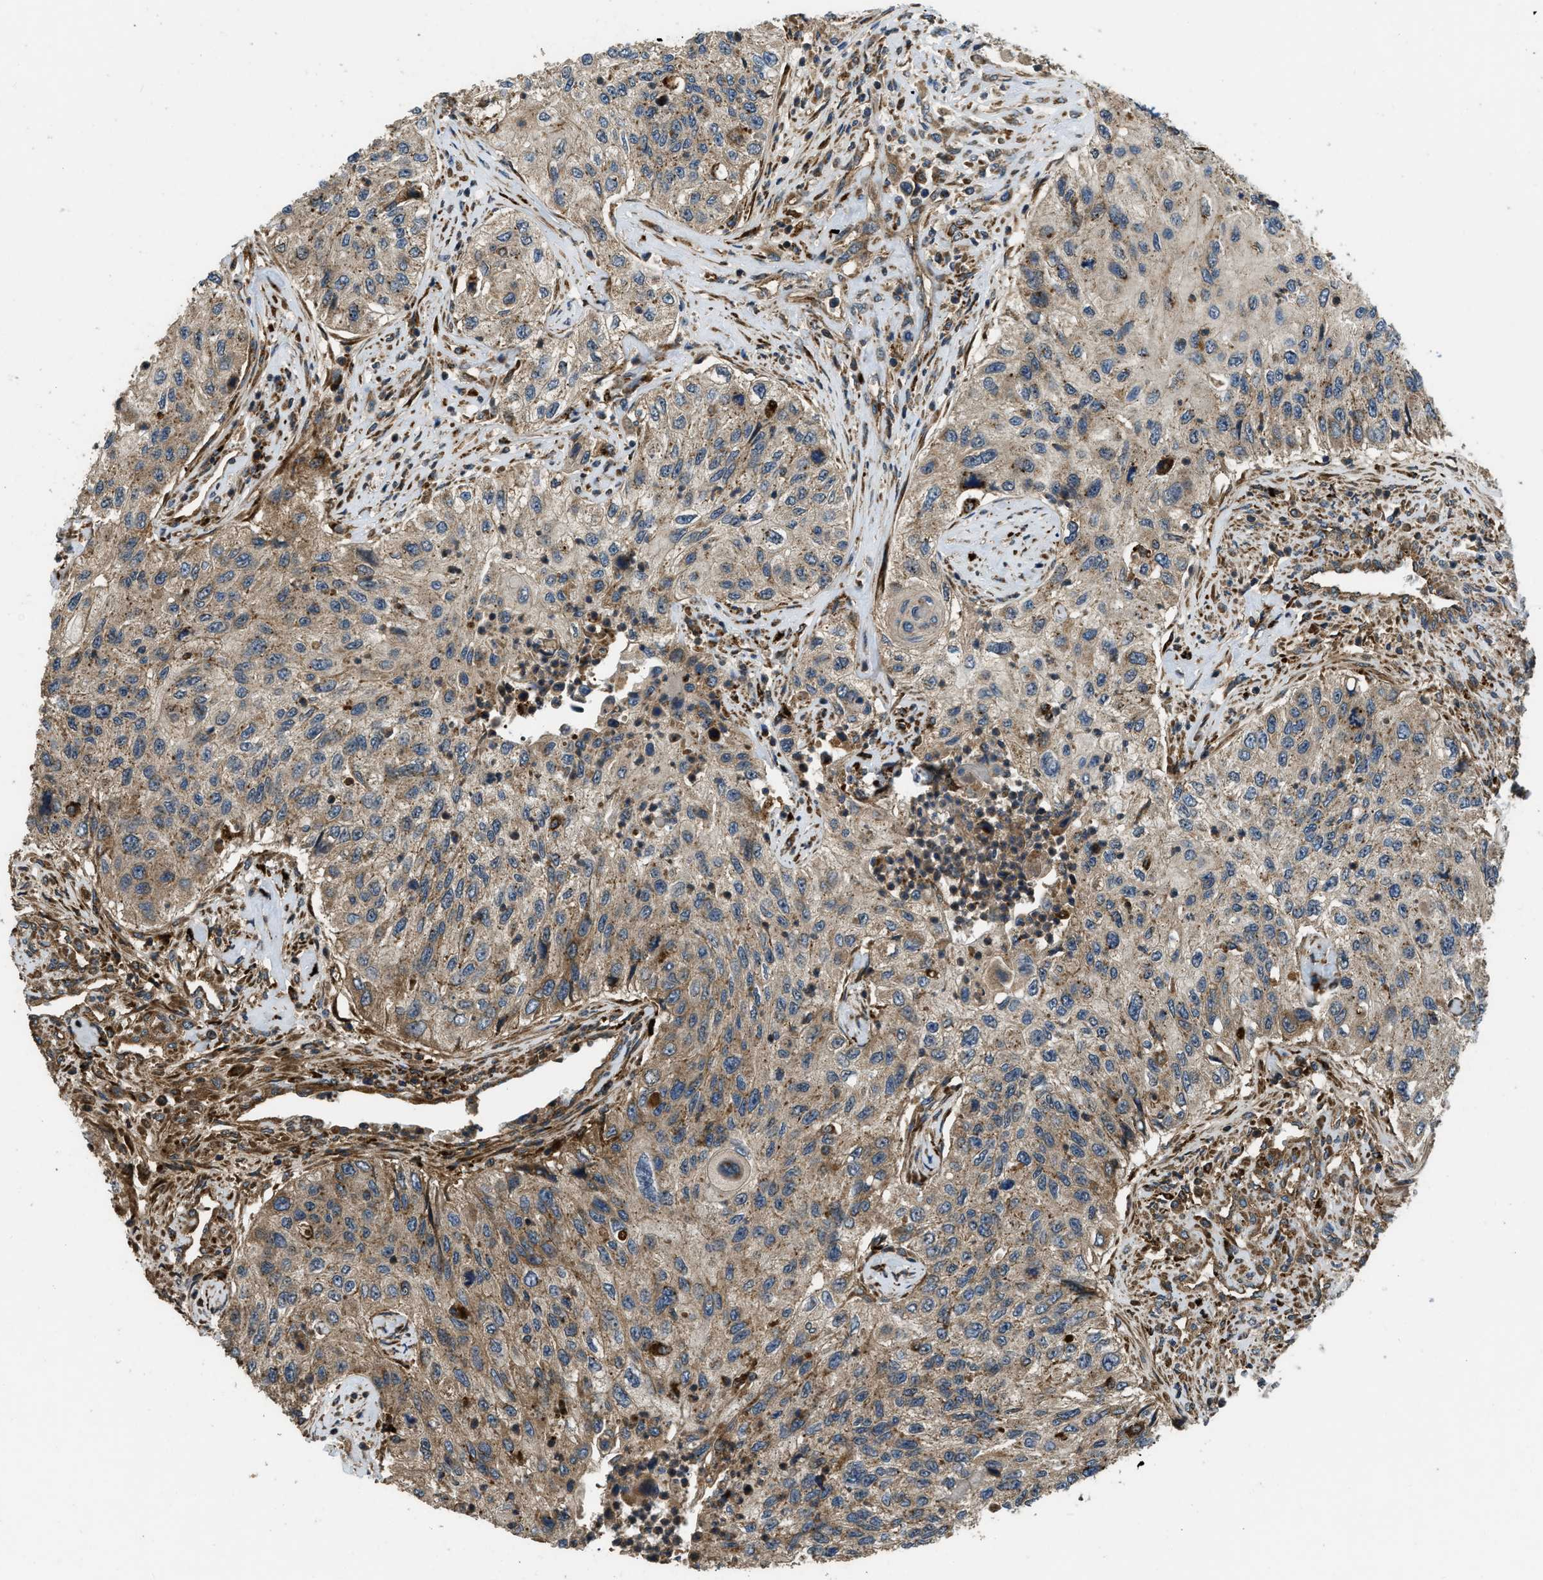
{"staining": {"intensity": "weak", "quantity": ">75%", "location": "cytoplasmic/membranous"}, "tissue": "urothelial cancer", "cell_type": "Tumor cells", "image_type": "cancer", "snomed": [{"axis": "morphology", "description": "Urothelial carcinoma, High grade"}, {"axis": "topography", "description": "Urinary bladder"}], "caption": "Urothelial carcinoma (high-grade) was stained to show a protein in brown. There is low levels of weak cytoplasmic/membranous expression in about >75% of tumor cells. The protein is shown in brown color, while the nuclei are stained blue.", "gene": "GGH", "patient": {"sex": "female", "age": 60}}